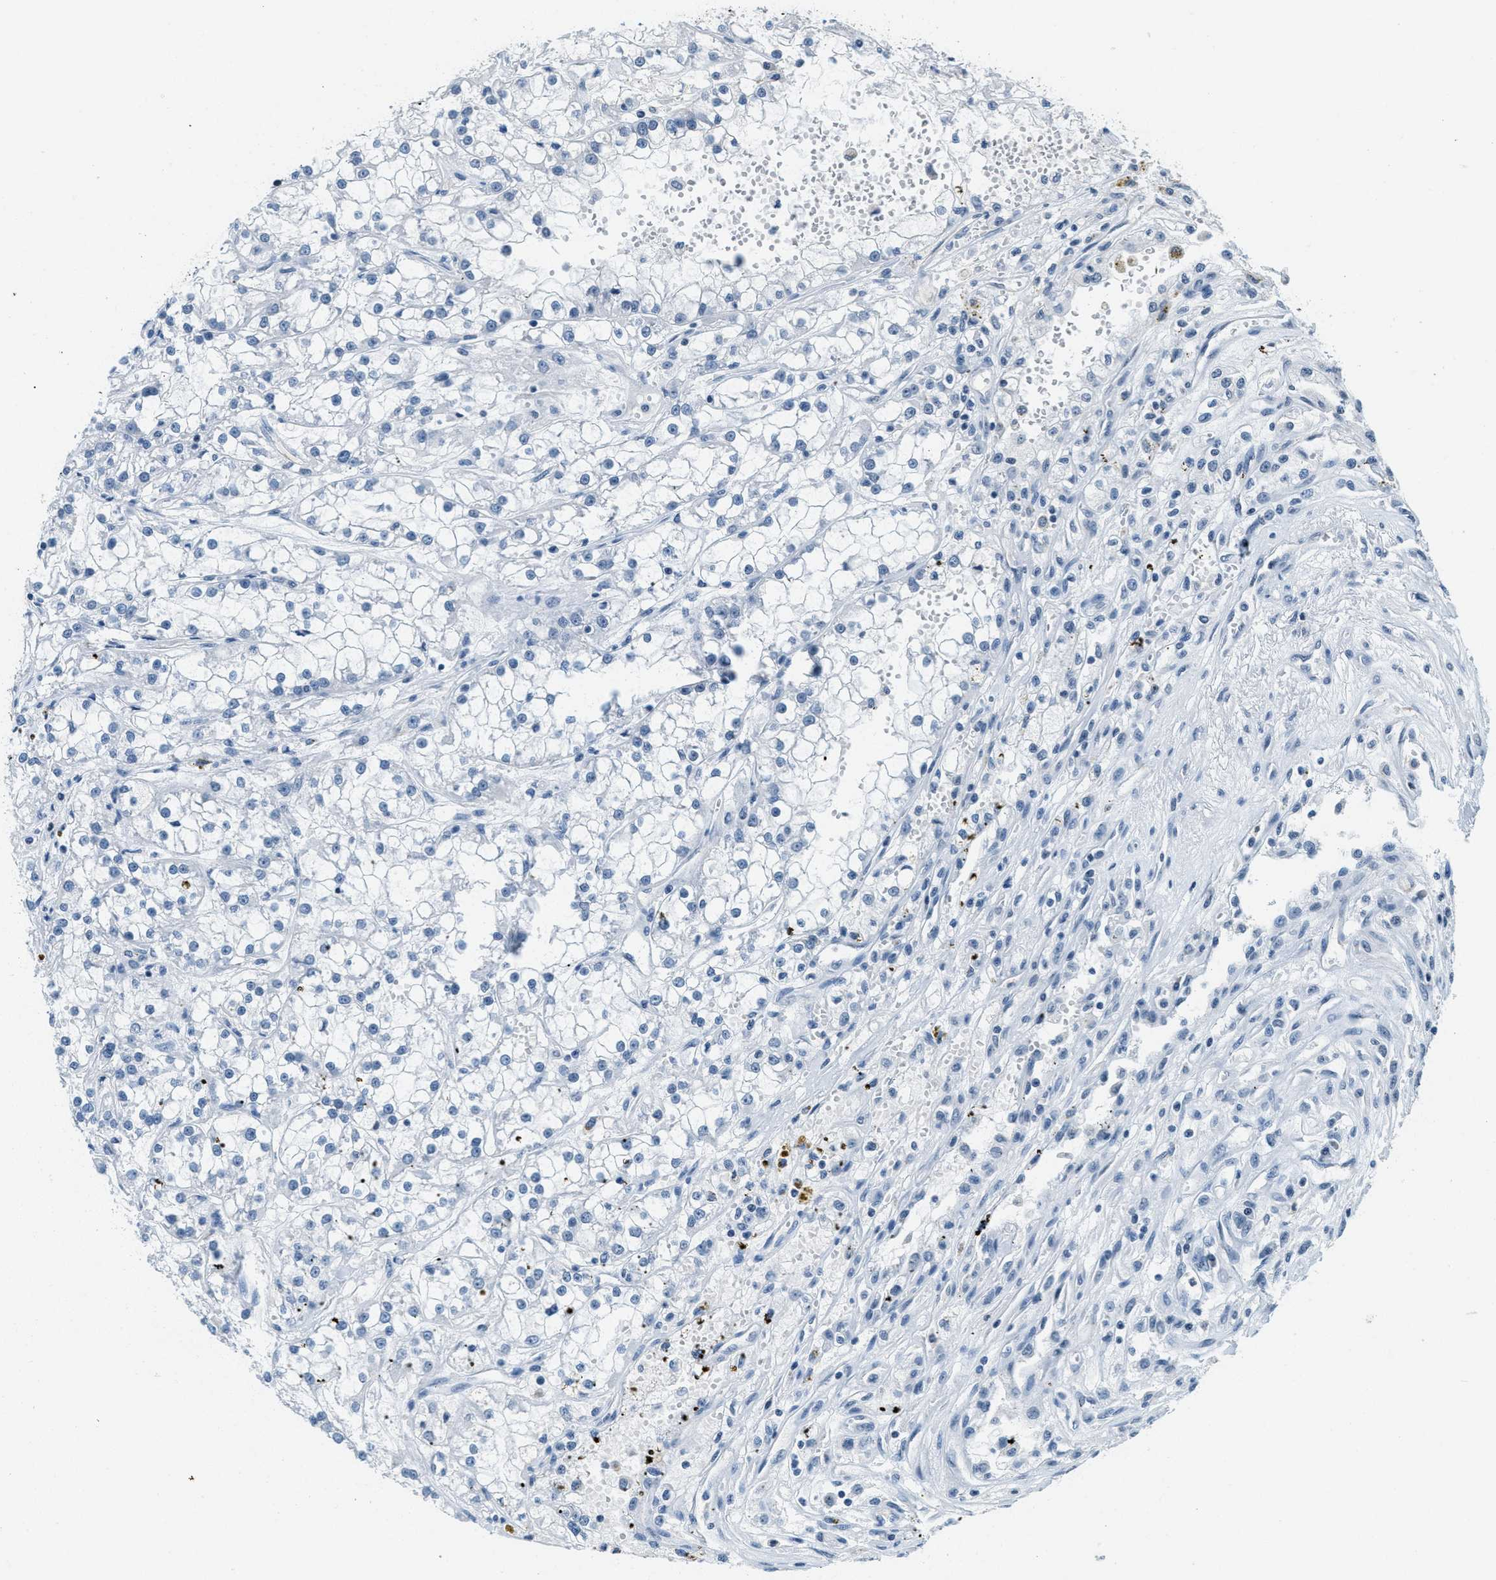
{"staining": {"intensity": "negative", "quantity": "none", "location": "none"}, "tissue": "renal cancer", "cell_type": "Tumor cells", "image_type": "cancer", "snomed": [{"axis": "morphology", "description": "Adenocarcinoma, NOS"}, {"axis": "topography", "description": "Kidney"}], "caption": "High magnification brightfield microscopy of adenocarcinoma (renal) stained with DAB (3,3'-diaminobenzidine) (brown) and counterstained with hematoxylin (blue): tumor cells show no significant expression.", "gene": "CA4", "patient": {"sex": "female", "age": 52}}